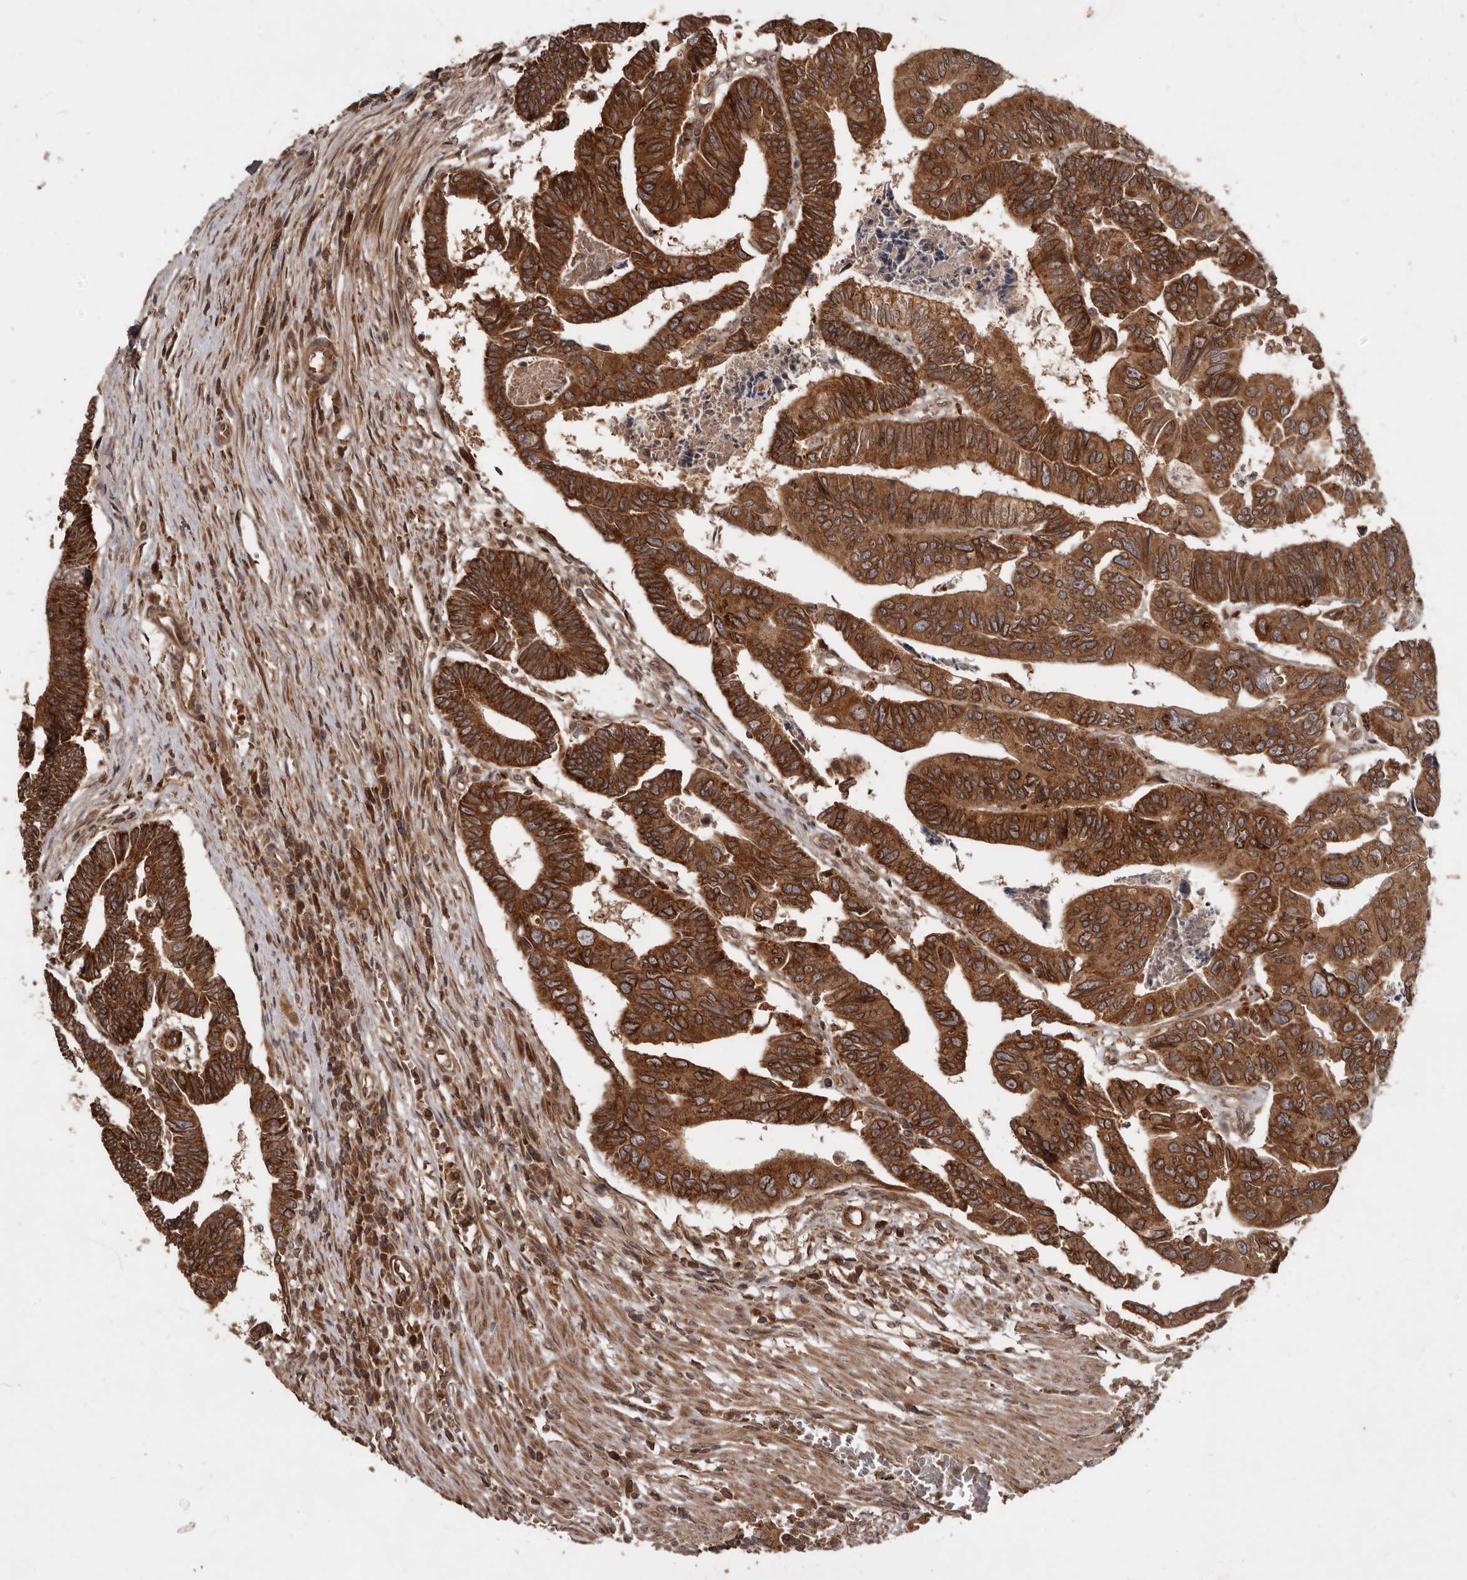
{"staining": {"intensity": "strong", "quantity": ">75%", "location": "cytoplasmic/membranous,nuclear"}, "tissue": "colorectal cancer", "cell_type": "Tumor cells", "image_type": "cancer", "snomed": [{"axis": "morphology", "description": "Adenocarcinoma, NOS"}, {"axis": "topography", "description": "Rectum"}], "caption": "IHC of human adenocarcinoma (colorectal) demonstrates high levels of strong cytoplasmic/membranous and nuclear expression in about >75% of tumor cells.", "gene": "STK36", "patient": {"sex": "female", "age": 65}}